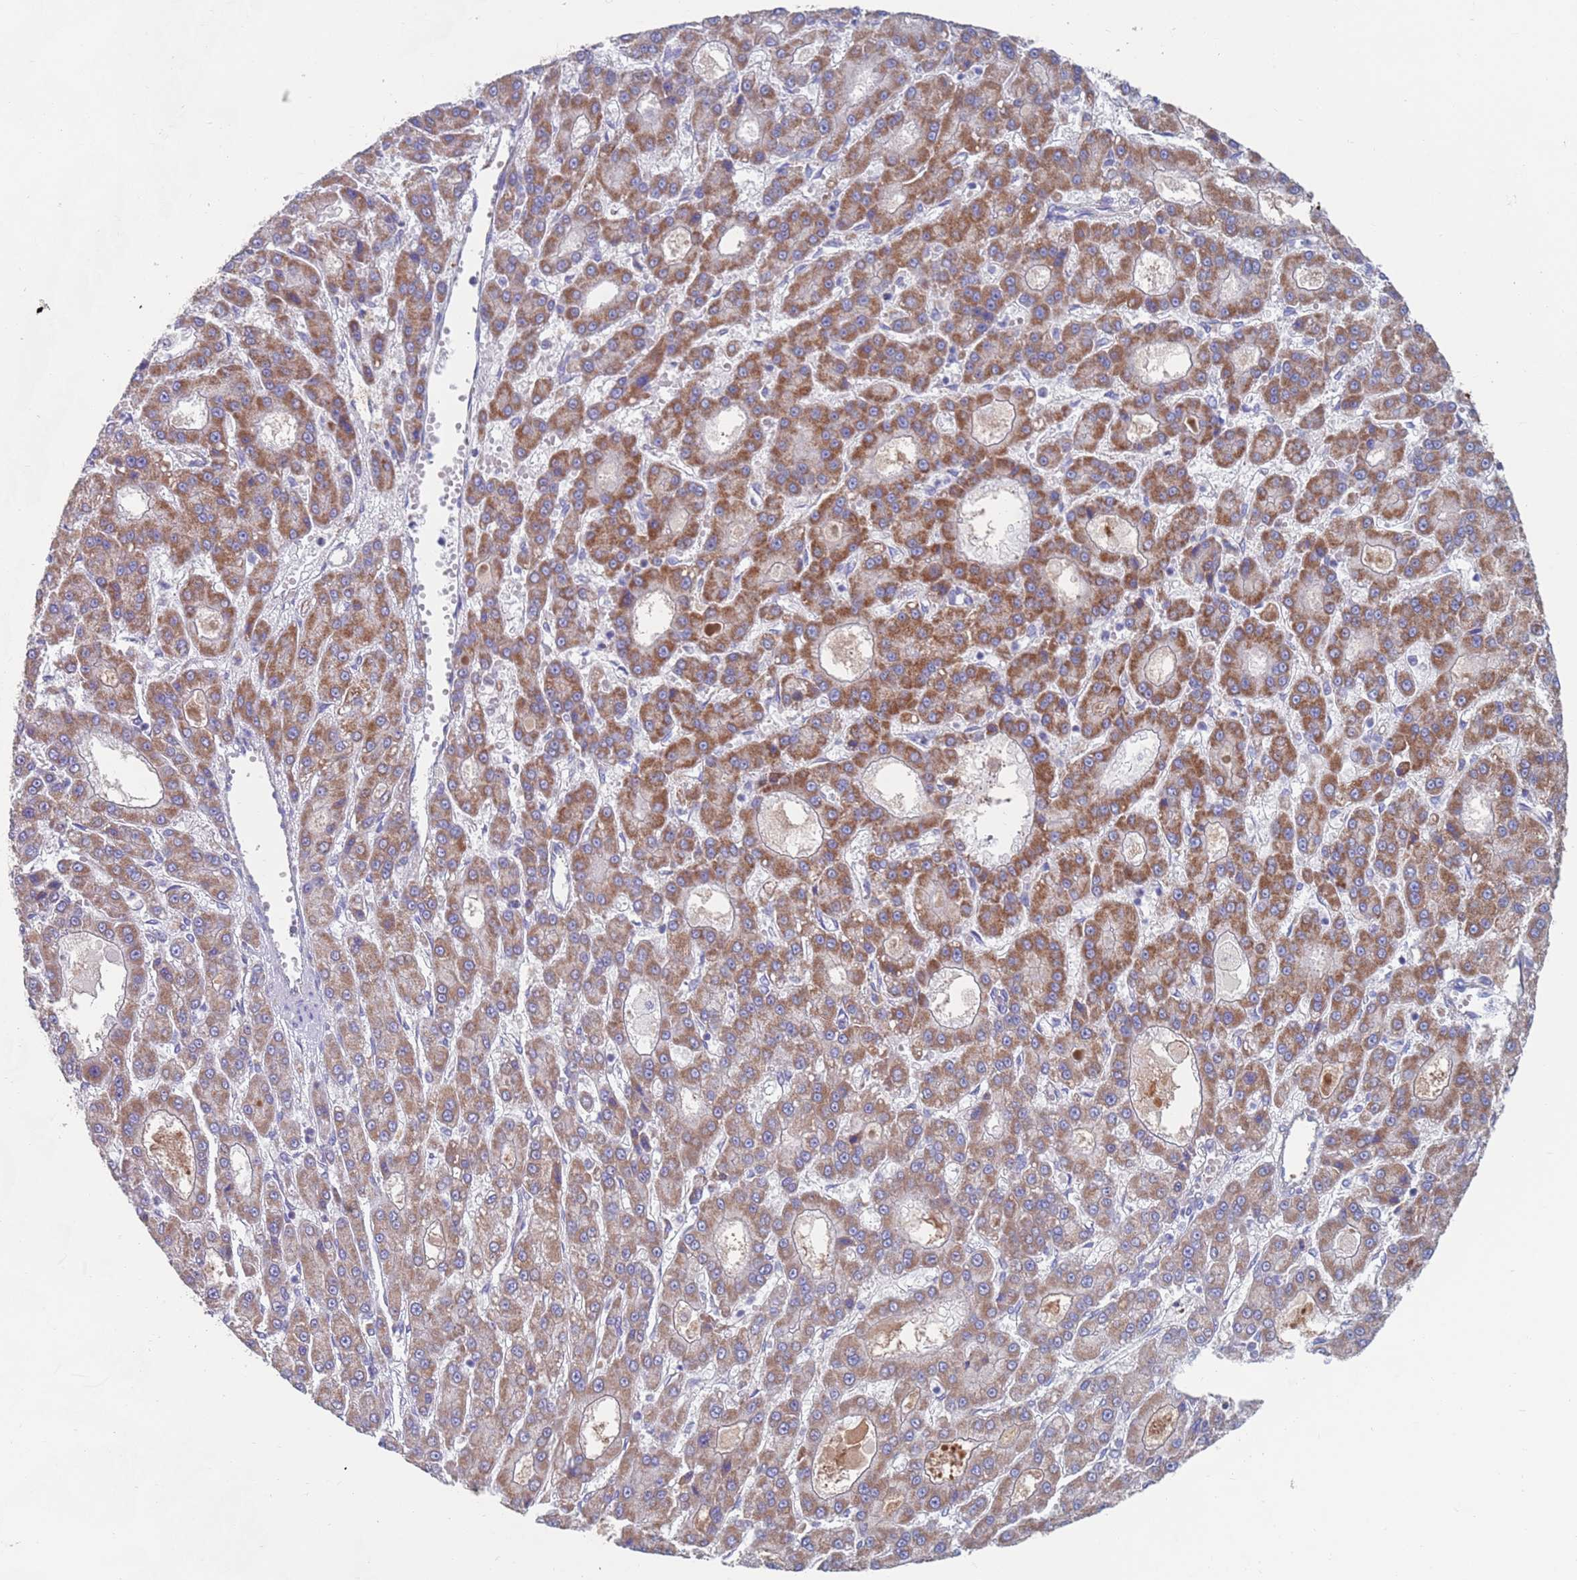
{"staining": {"intensity": "moderate", "quantity": ">75%", "location": "cytoplasmic/membranous"}, "tissue": "liver cancer", "cell_type": "Tumor cells", "image_type": "cancer", "snomed": [{"axis": "morphology", "description": "Carcinoma, Hepatocellular, NOS"}, {"axis": "topography", "description": "Liver"}], "caption": "High-power microscopy captured an immunohistochemistry micrograph of liver cancer, revealing moderate cytoplasmic/membranous positivity in approximately >75% of tumor cells.", "gene": "MRPL22", "patient": {"sex": "male", "age": 70}}